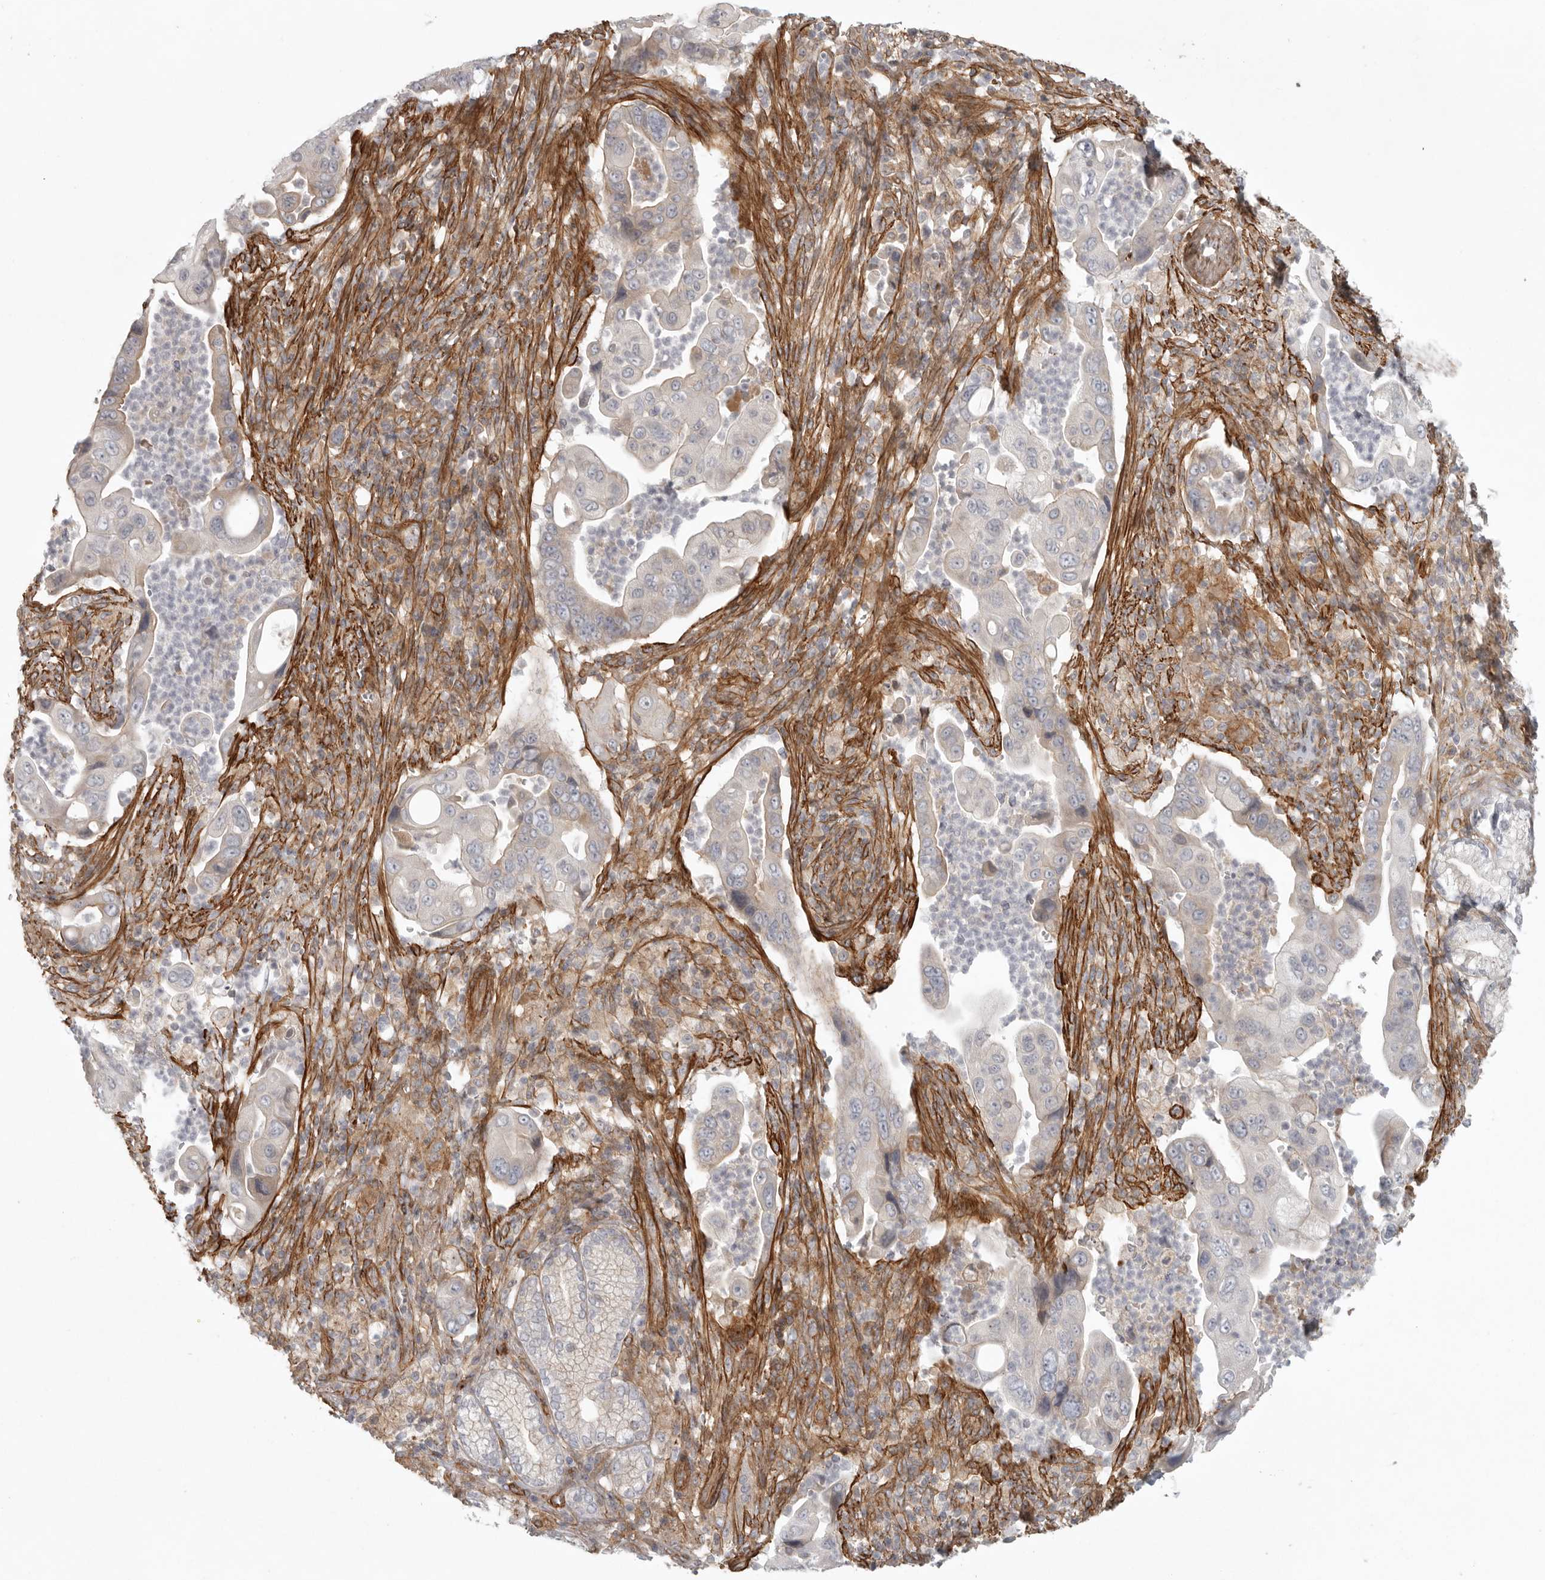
{"staining": {"intensity": "negative", "quantity": "none", "location": "none"}, "tissue": "pancreatic cancer", "cell_type": "Tumor cells", "image_type": "cancer", "snomed": [{"axis": "morphology", "description": "Adenocarcinoma, NOS"}, {"axis": "topography", "description": "Pancreas"}], "caption": "A photomicrograph of pancreatic cancer stained for a protein reveals no brown staining in tumor cells. (DAB (3,3'-diaminobenzidine) immunohistochemistry visualized using brightfield microscopy, high magnification).", "gene": "LONRF1", "patient": {"sex": "male", "age": 78}}